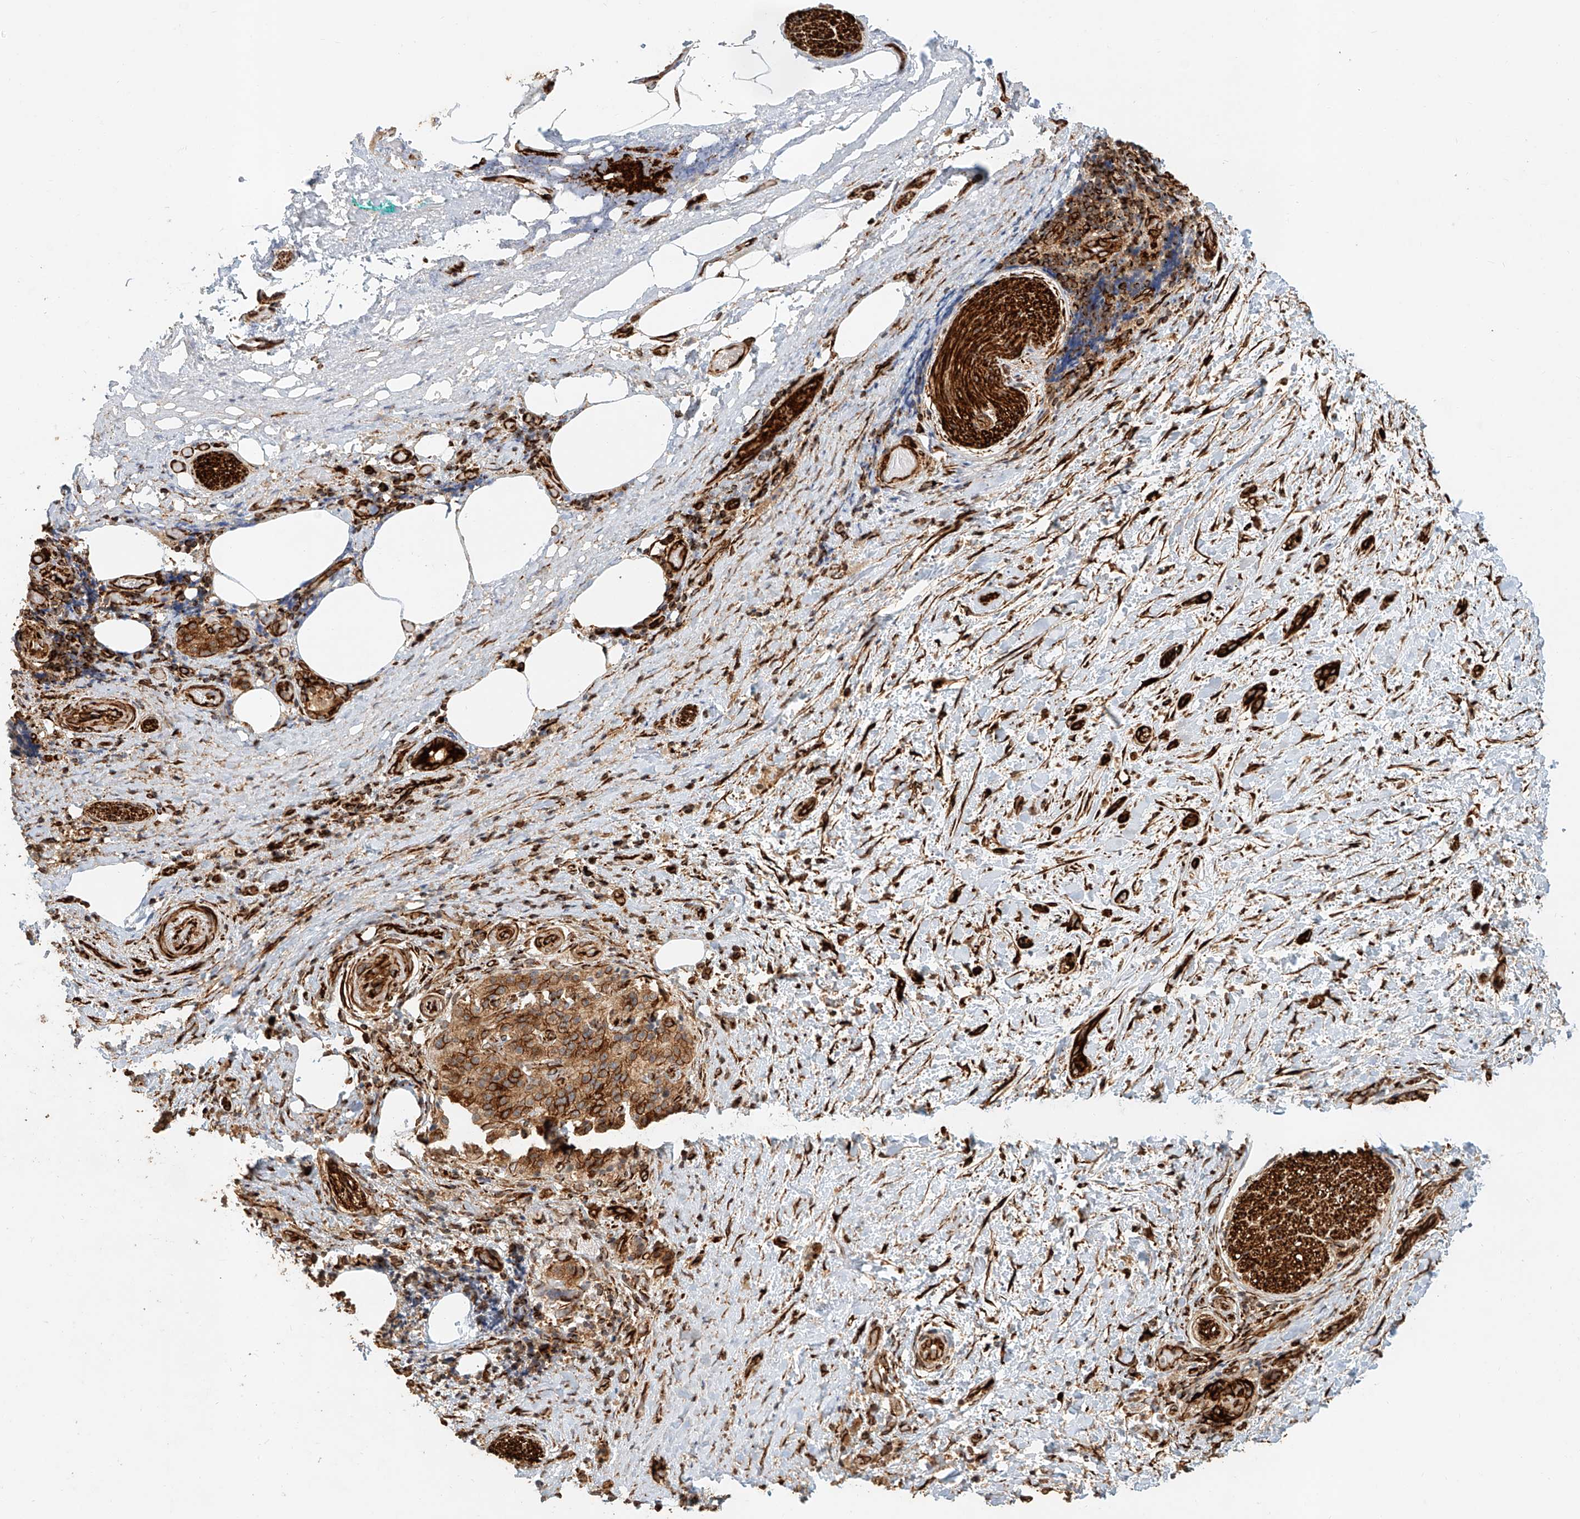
{"staining": {"intensity": "moderate", "quantity": ">75%", "location": "cytoplasmic/membranous"}, "tissue": "pancreatic cancer", "cell_type": "Tumor cells", "image_type": "cancer", "snomed": [{"axis": "morphology", "description": "Normal tissue, NOS"}, {"axis": "morphology", "description": "Adenocarcinoma, NOS"}, {"axis": "topography", "description": "Pancreas"}, {"axis": "topography", "description": "Peripheral nerve tissue"}], "caption": "Tumor cells exhibit medium levels of moderate cytoplasmic/membranous expression in about >75% of cells in human pancreatic cancer (adenocarcinoma).", "gene": "NAP1L1", "patient": {"sex": "female", "age": 63}}